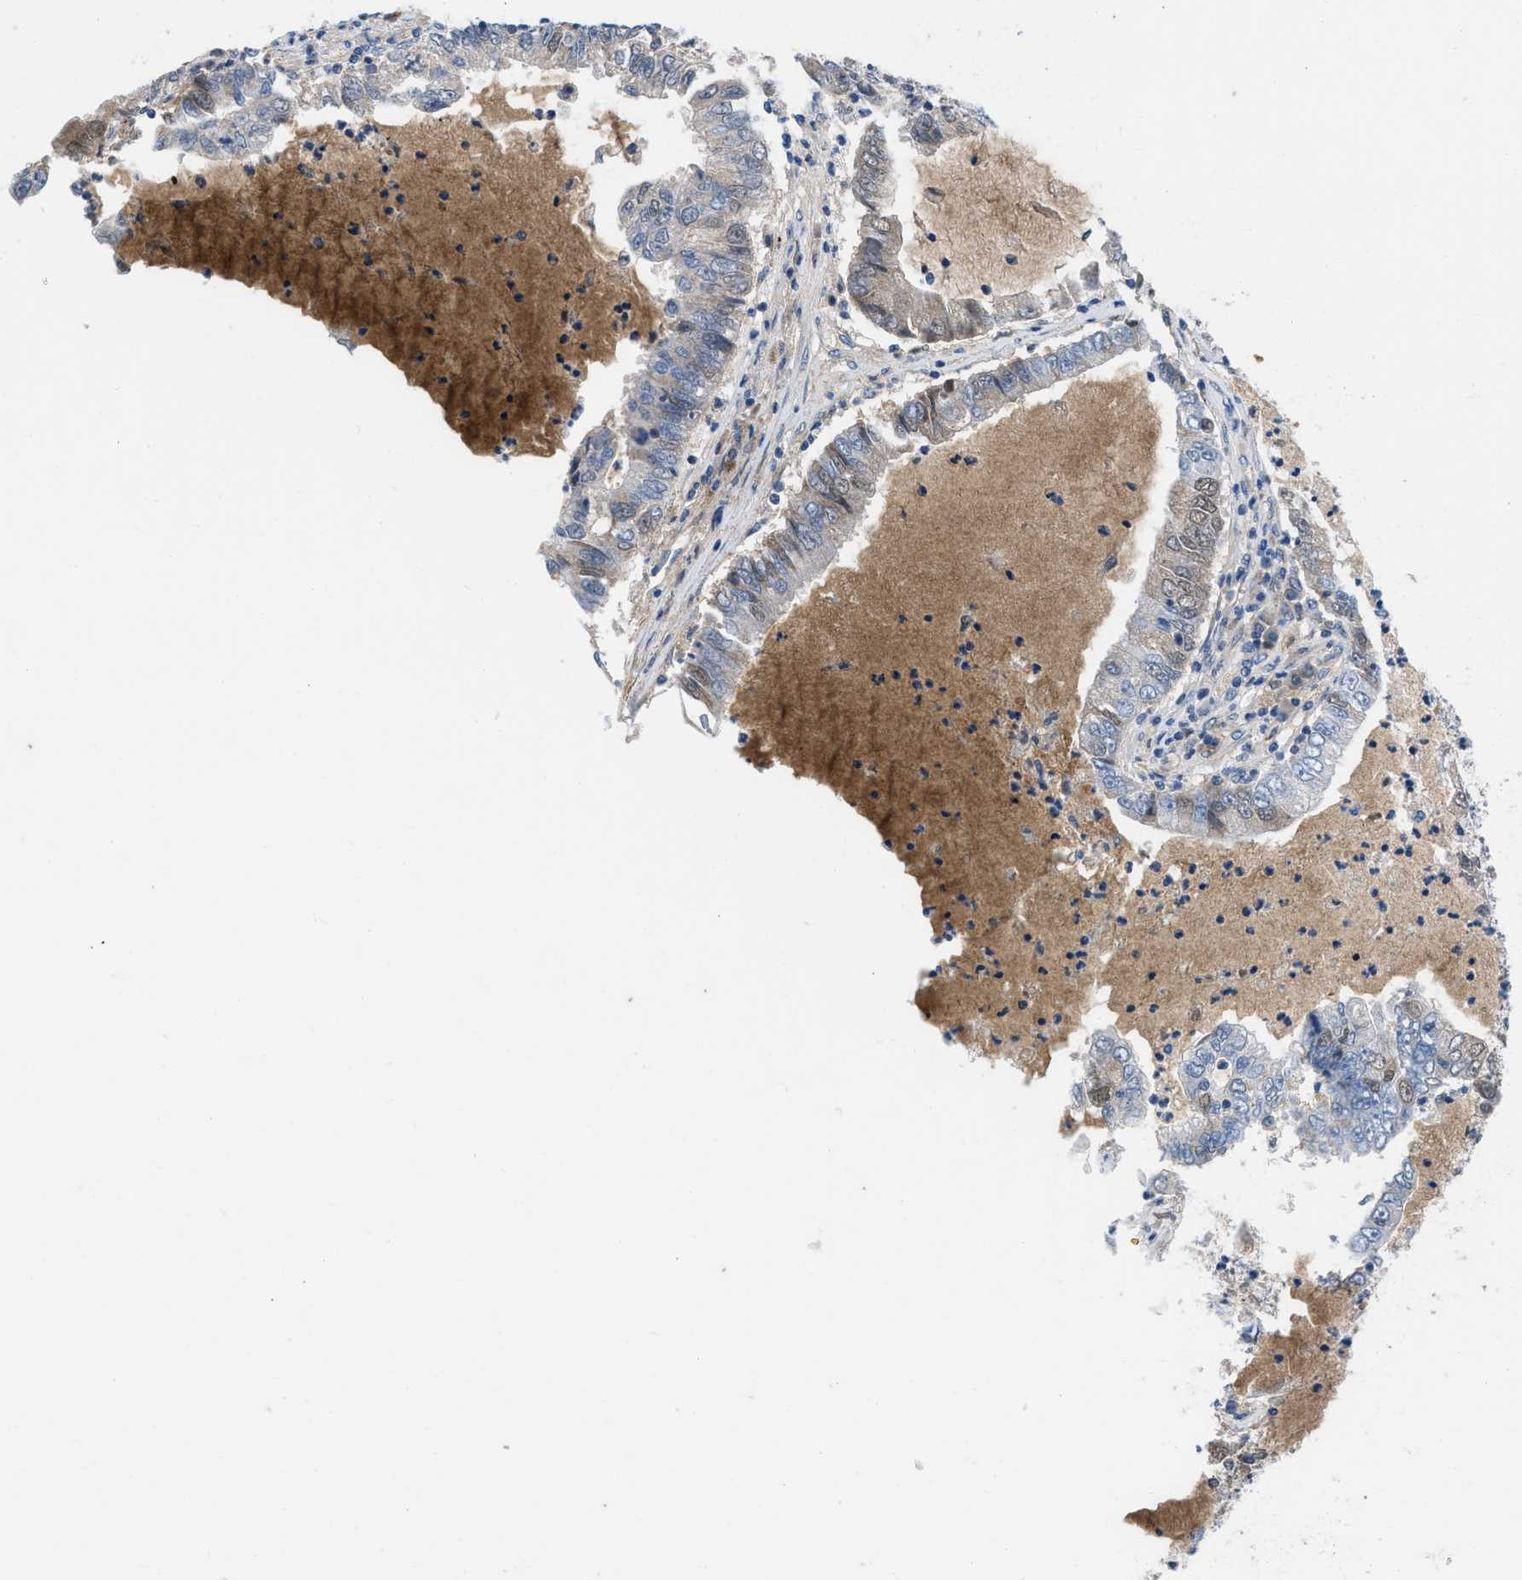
{"staining": {"intensity": "weak", "quantity": "25%-75%", "location": "cytoplasmic/membranous,nuclear"}, "tissue": "lung cancer", "cell_type": "Tumor cells", "image_type": "cancer", "snomed": [{"axis": "morphology", "description": "Adenocarcinoma, NOS"}, {"axis": "topography", "description": "Lung"}], "caption": "Brown immunohistochemical staining in adenocarcinoma (lung) shows weak cytoplasmic/membranous and nuclear positivity in about 25%-75% of tumor cells. (DAB (3,3'-diaminobenzidine) IHC with brightfield microscopy, high magnification).", "gene": "HPX", "patient": {"sex": "female", "age": 51}}